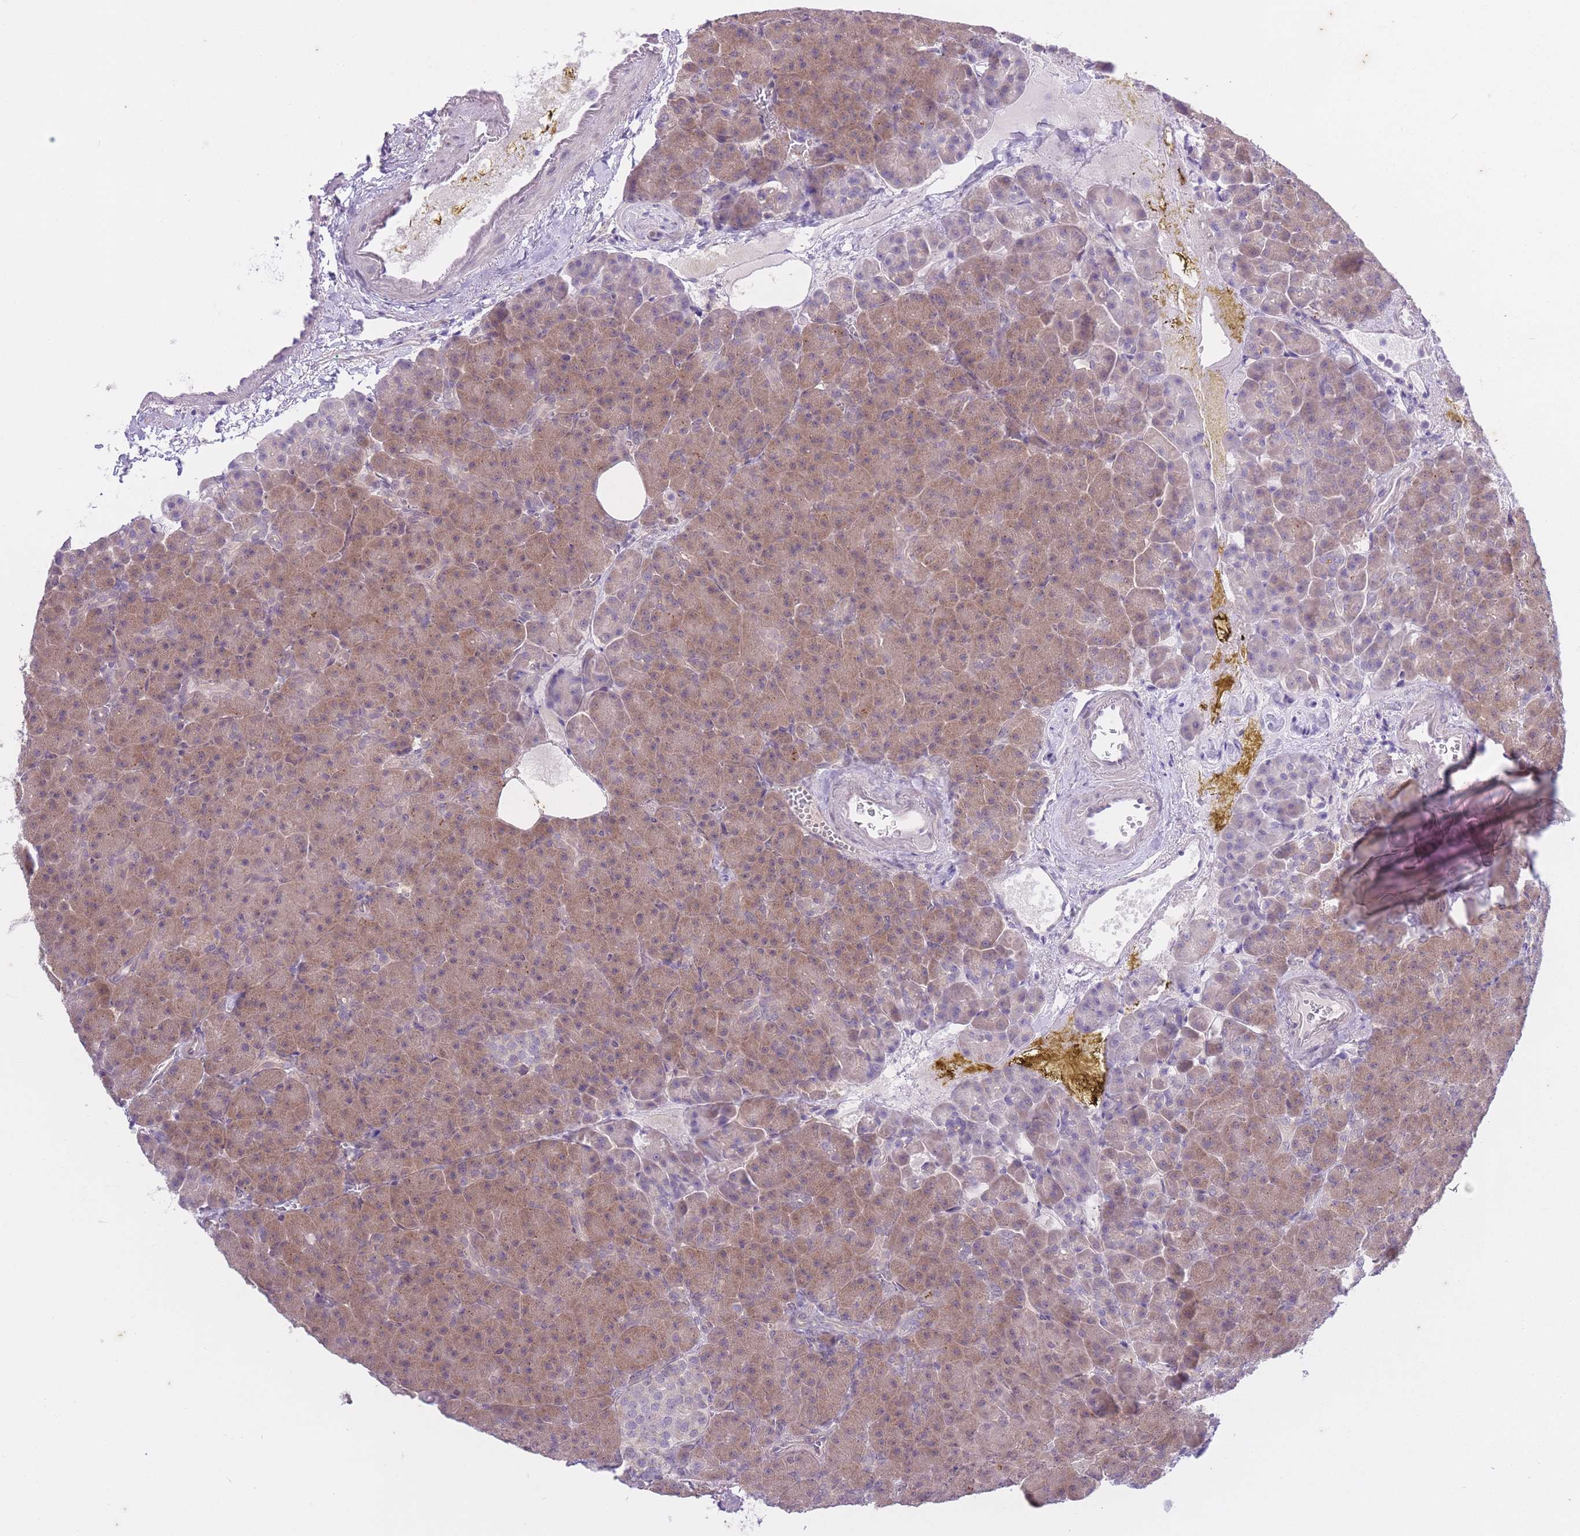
{"staining": {"intensity": "moderate", "quantity": ">75%", "location": "cytoplasmic/membranous"}, "tissue": "pancreas", "cell_type": "Exocrine glandular cells", "image_type": "normal", "snomed": [{"axis": "morphology", "description": "Normal tissue, NOS"}, {"axis": "topography", "description": "Pancreas"}], "caption": "Normal pancreas was stained to show a protein in brown. There is medium levels of moderate cytoplasmic/membranous positivity in about >75% of exocrine glandular cells. The protein is stained brown, and the nuclei are stained in blue (DAB IHC with brightfield microscopy, high magnification).", "gene": "ARPIN", "patient": {"sex": "female", "age": 74}}